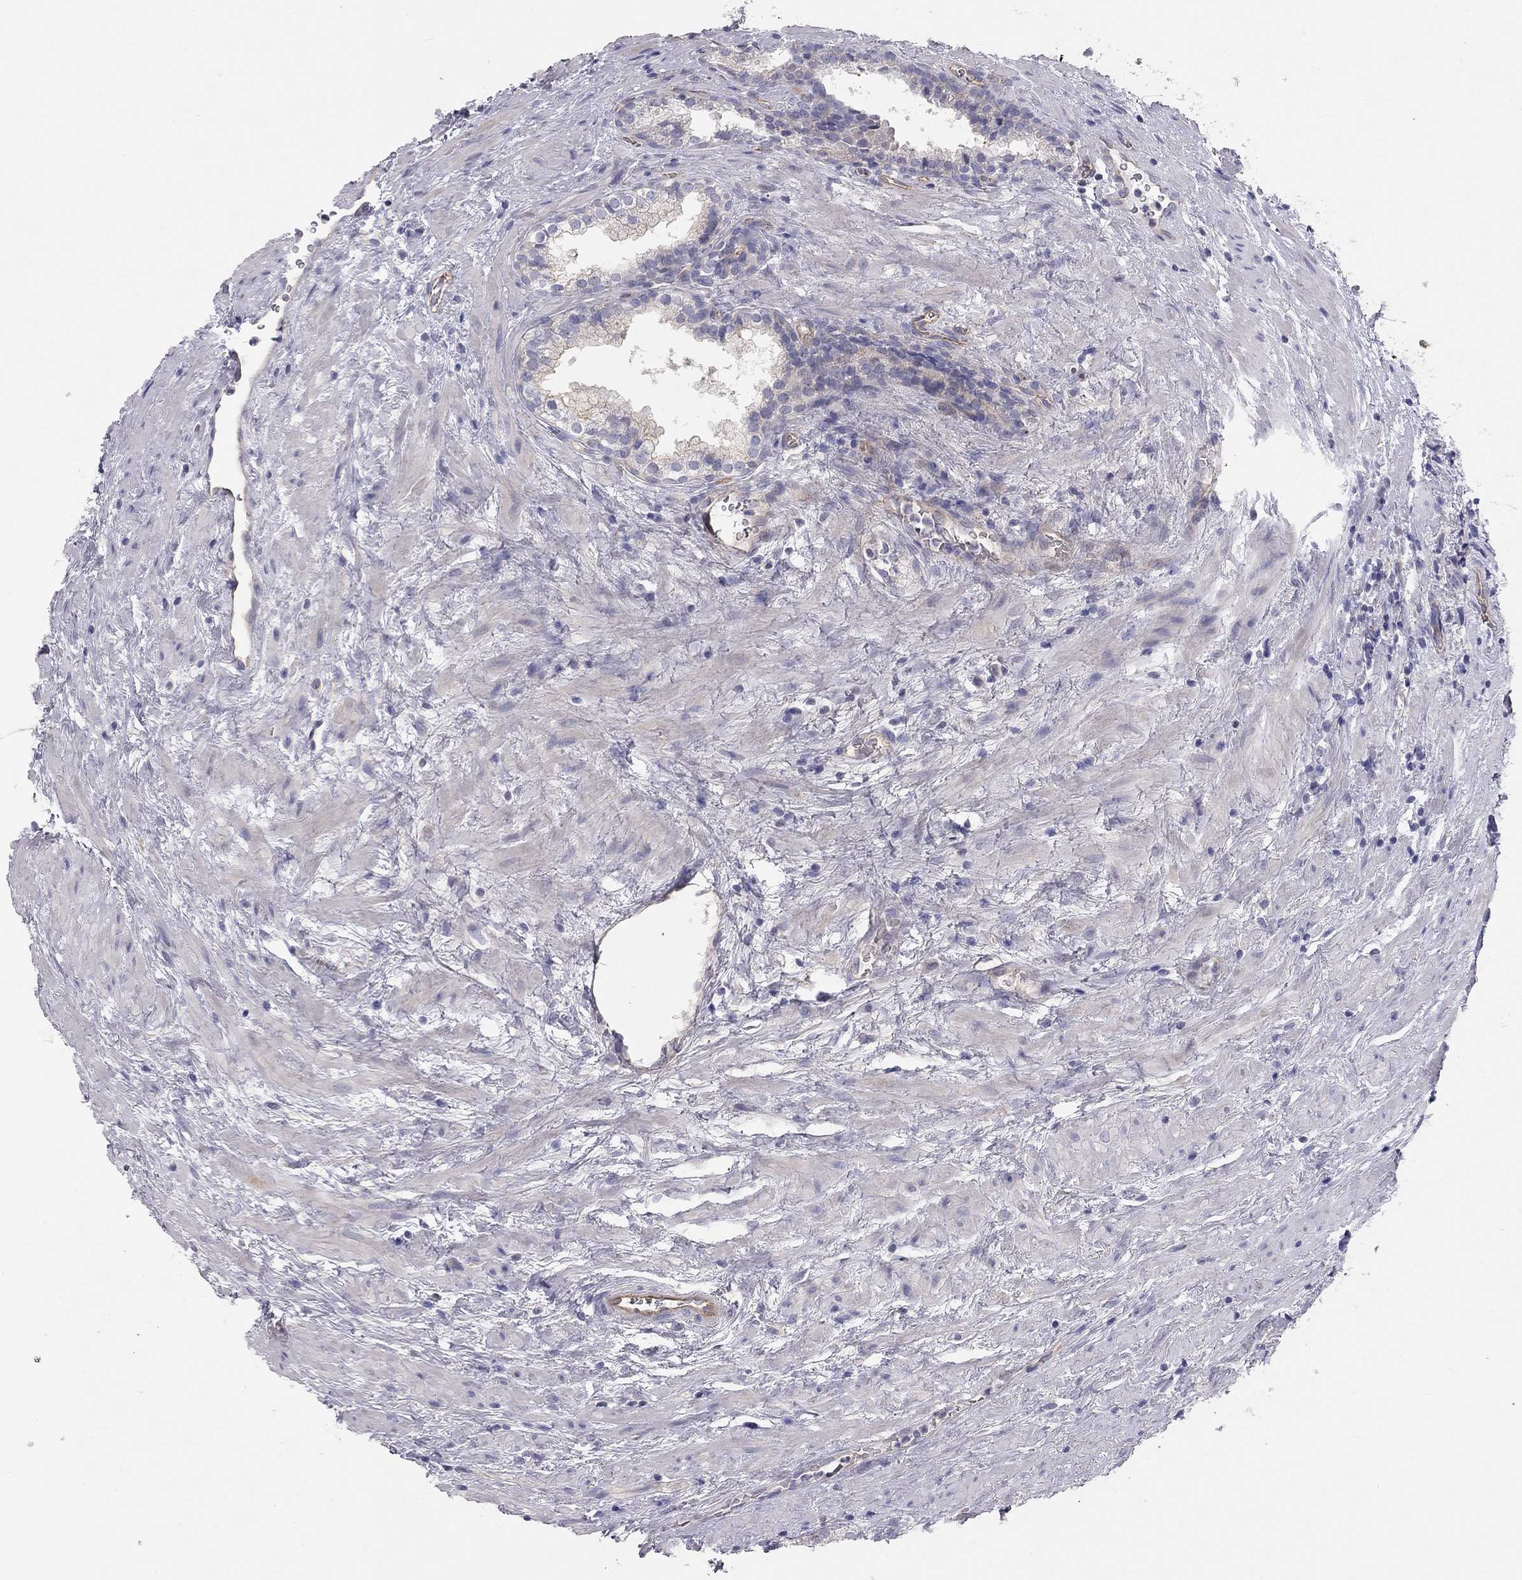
{"staining": {"intensity": "weak", "quantity": "<25%", "location": "cytoplasmic/membranous"}, "tissue": "prostate cancer", "cell_type": "Tumor cells", "image_type": "cancer", "snomed": [{"axis": "morphology", "description": "Adenocarcinoma, NOS"}, {"axis": "topography", "description": "Prostate and seminal vesicle, NOS"}], "caption": "Tumor cells are negative for brown protein staining in prostate adenocarcinoma.", "gene": "GPRC5B", "patient": {"sex": "male", "age": 63}}